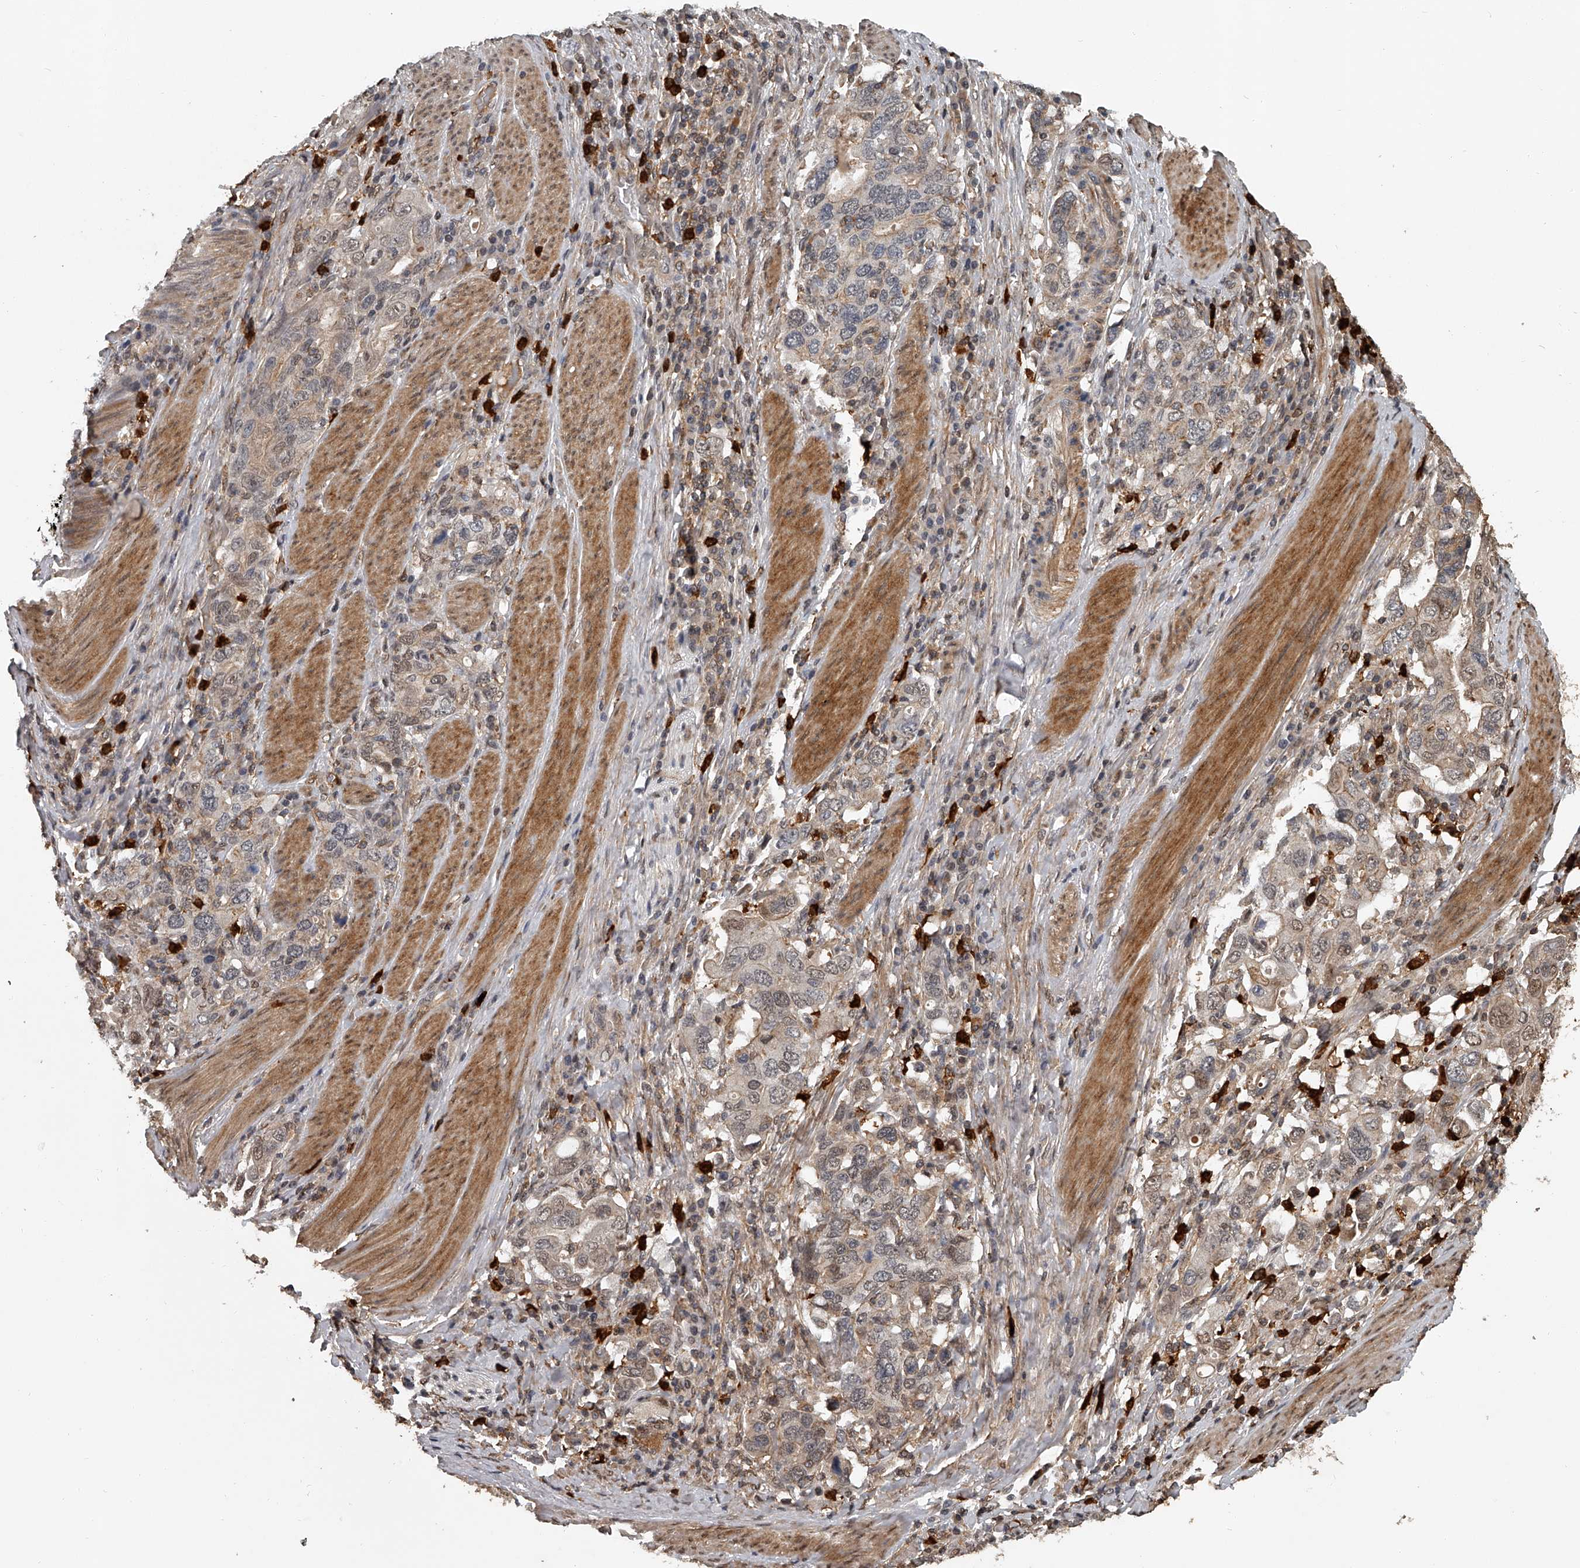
{"staining": {"intensity": "weak", "quantity": "<25%", "location": "nuclear"}, "tissue": "stomach cancer", "cell_type": "Tumor cells", "image_type": "cancer", "snomed": [{"axis": "morphology", "description": "Adenocarcinoma, NOS"}, {"axis": "topography", "description": "Stomach, upper"}], "caption": "Immunohistochemistry of stomach cancer reveals no expression in tumor cells.", "gene": "PLEKHG1", "patient": {"sex": "male", "age": 62}}